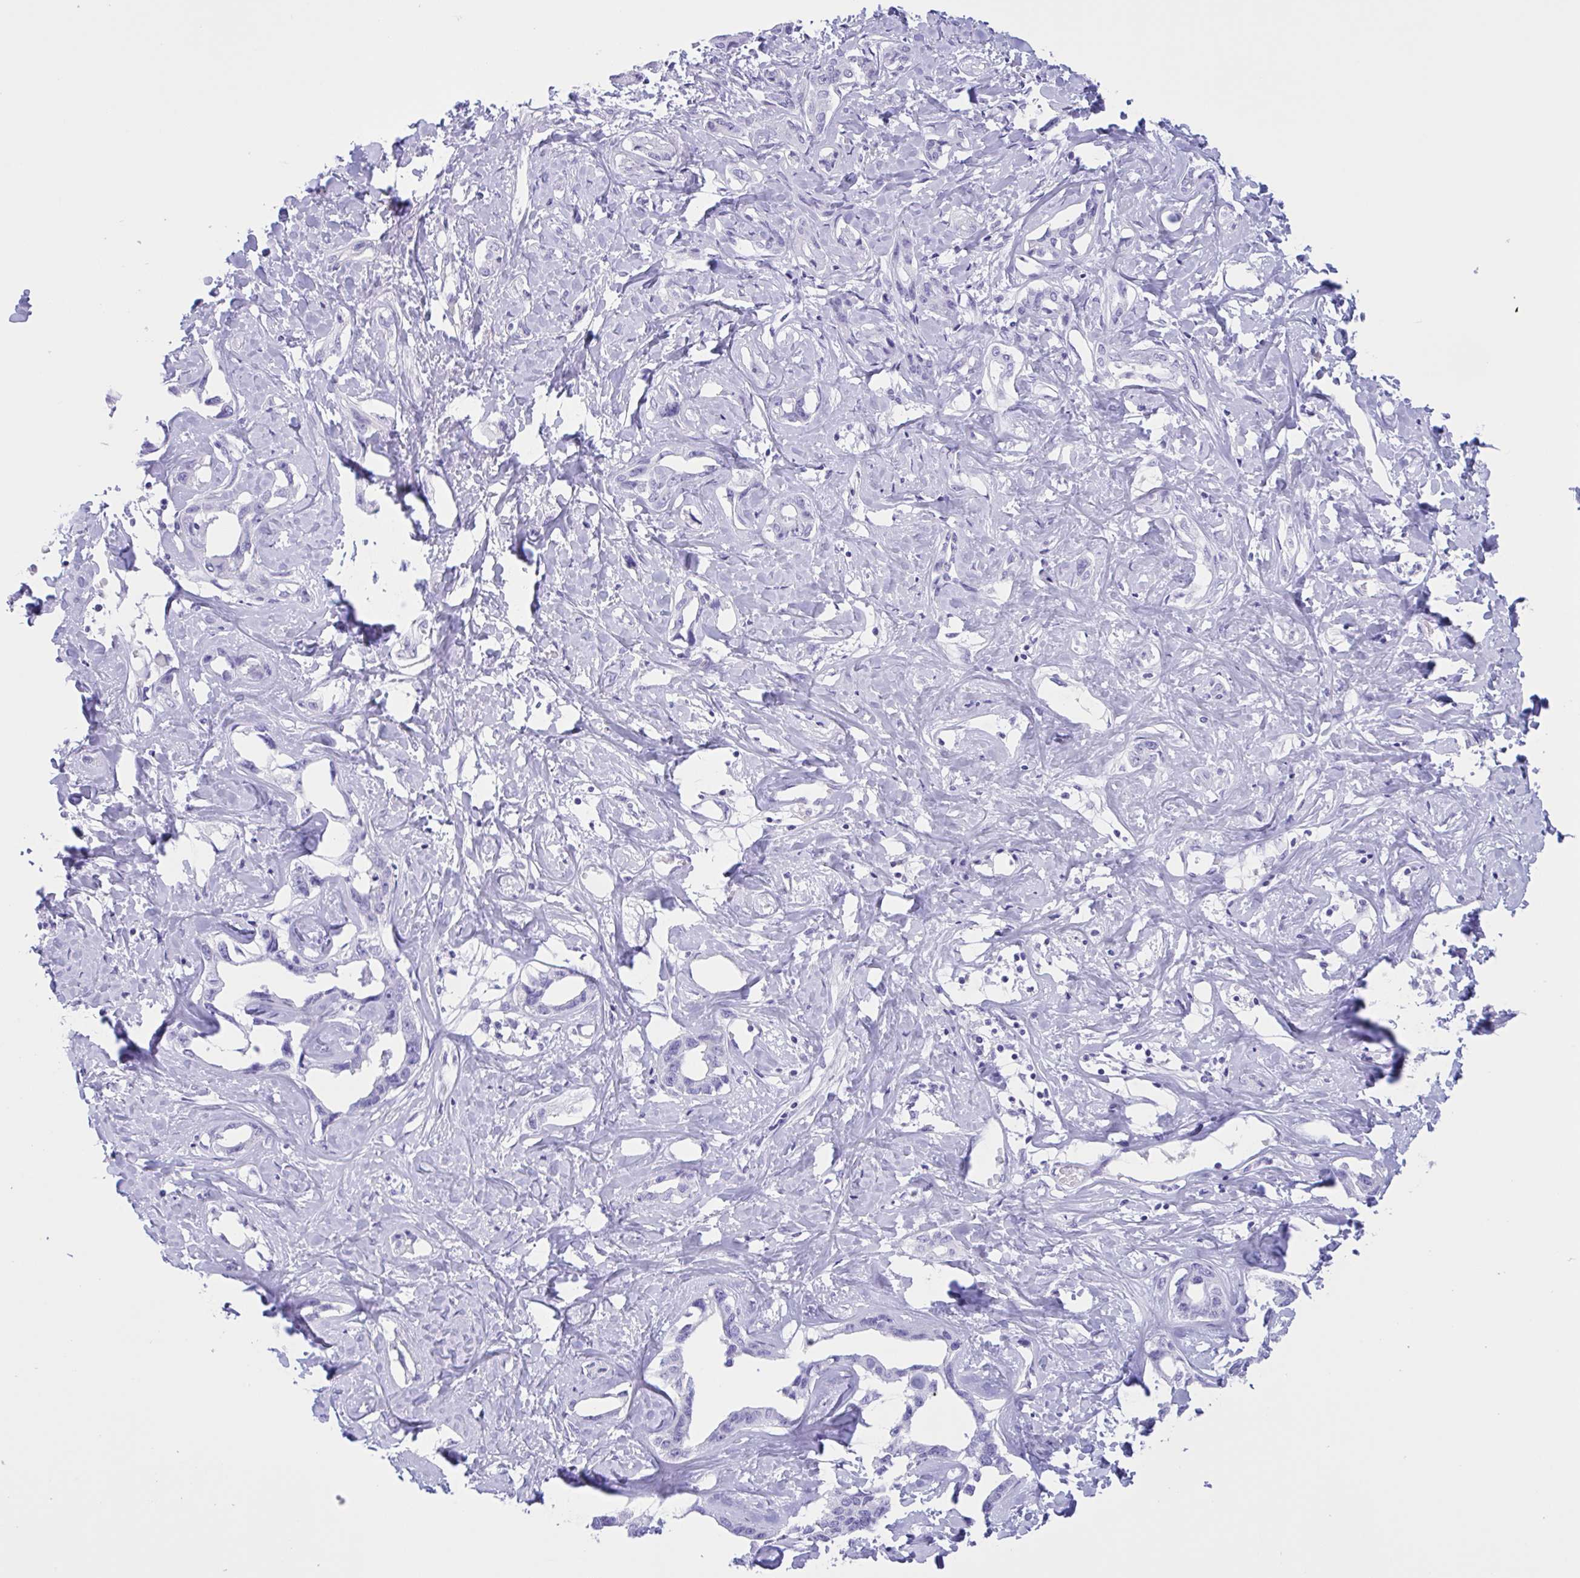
{"staining": {"intensity": "negative", "quantity": "none", "location": "none"}, "tissue": "liver cancer", "cell_type": "Tumor cells", "image_type": "cancer", "snomed": [{"axis": "morphology", "description": "Cholangiocarcinoma"}, {"axis": "topography", "description": "Liver"}], "caption": "Immunohistochemistry (IHC) histopathology image of neoplastic tissue: liver cancer (cholangiocarcinoma) stained with DAB displays no significant protein positivity in tumor cells. (DAB IHC with hematoxylin counter stain).", "gene": "ZNF850", "patient": {"sex": "male", "age": 59}}